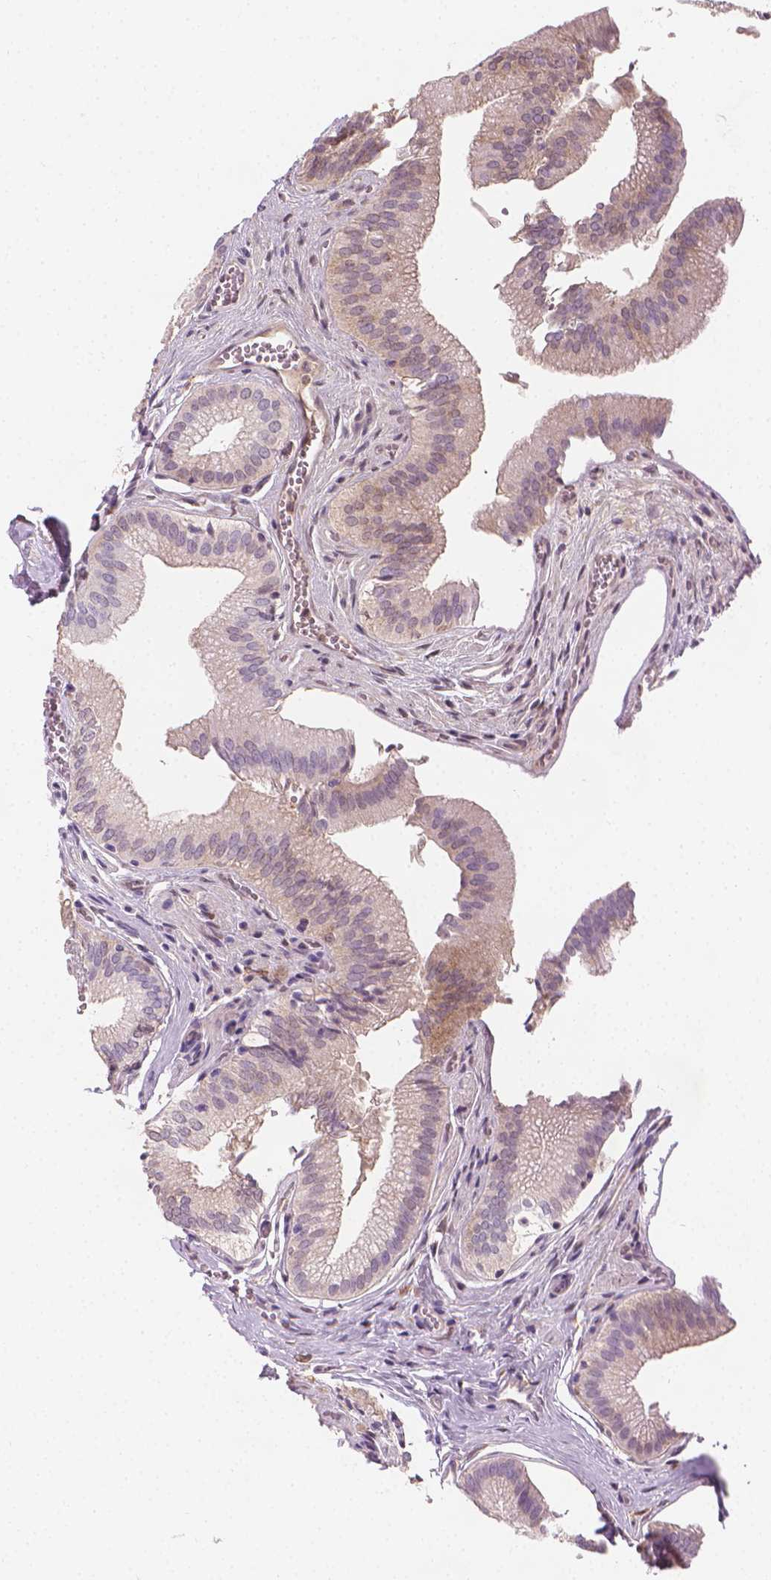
{"staining": {"intensity": "moderate", "quantity": "25%-75%", "location": "cytoplasmic/membranous"}, "tissue": "gallbladder", "cell_type": "Glandular cells", "image_type": "normal", "snomed": [{"axis": "morphology", "description": "Normal tissue, NOS"}, {"axis": "topography", "description": "Gallbladder"}, {"axis": "topography", "description": "Peripheral nerve tissue"}], "caption": "IHC histopathology image of unremarkable gallbladder stained for a protein (brown), which shows medium levels of moderate cytoplasmic/membranous staining in about 25%-75% of glandular cells.", "gene": "TNFAIP2", "patient": {"sex": "male", "age": 17}}